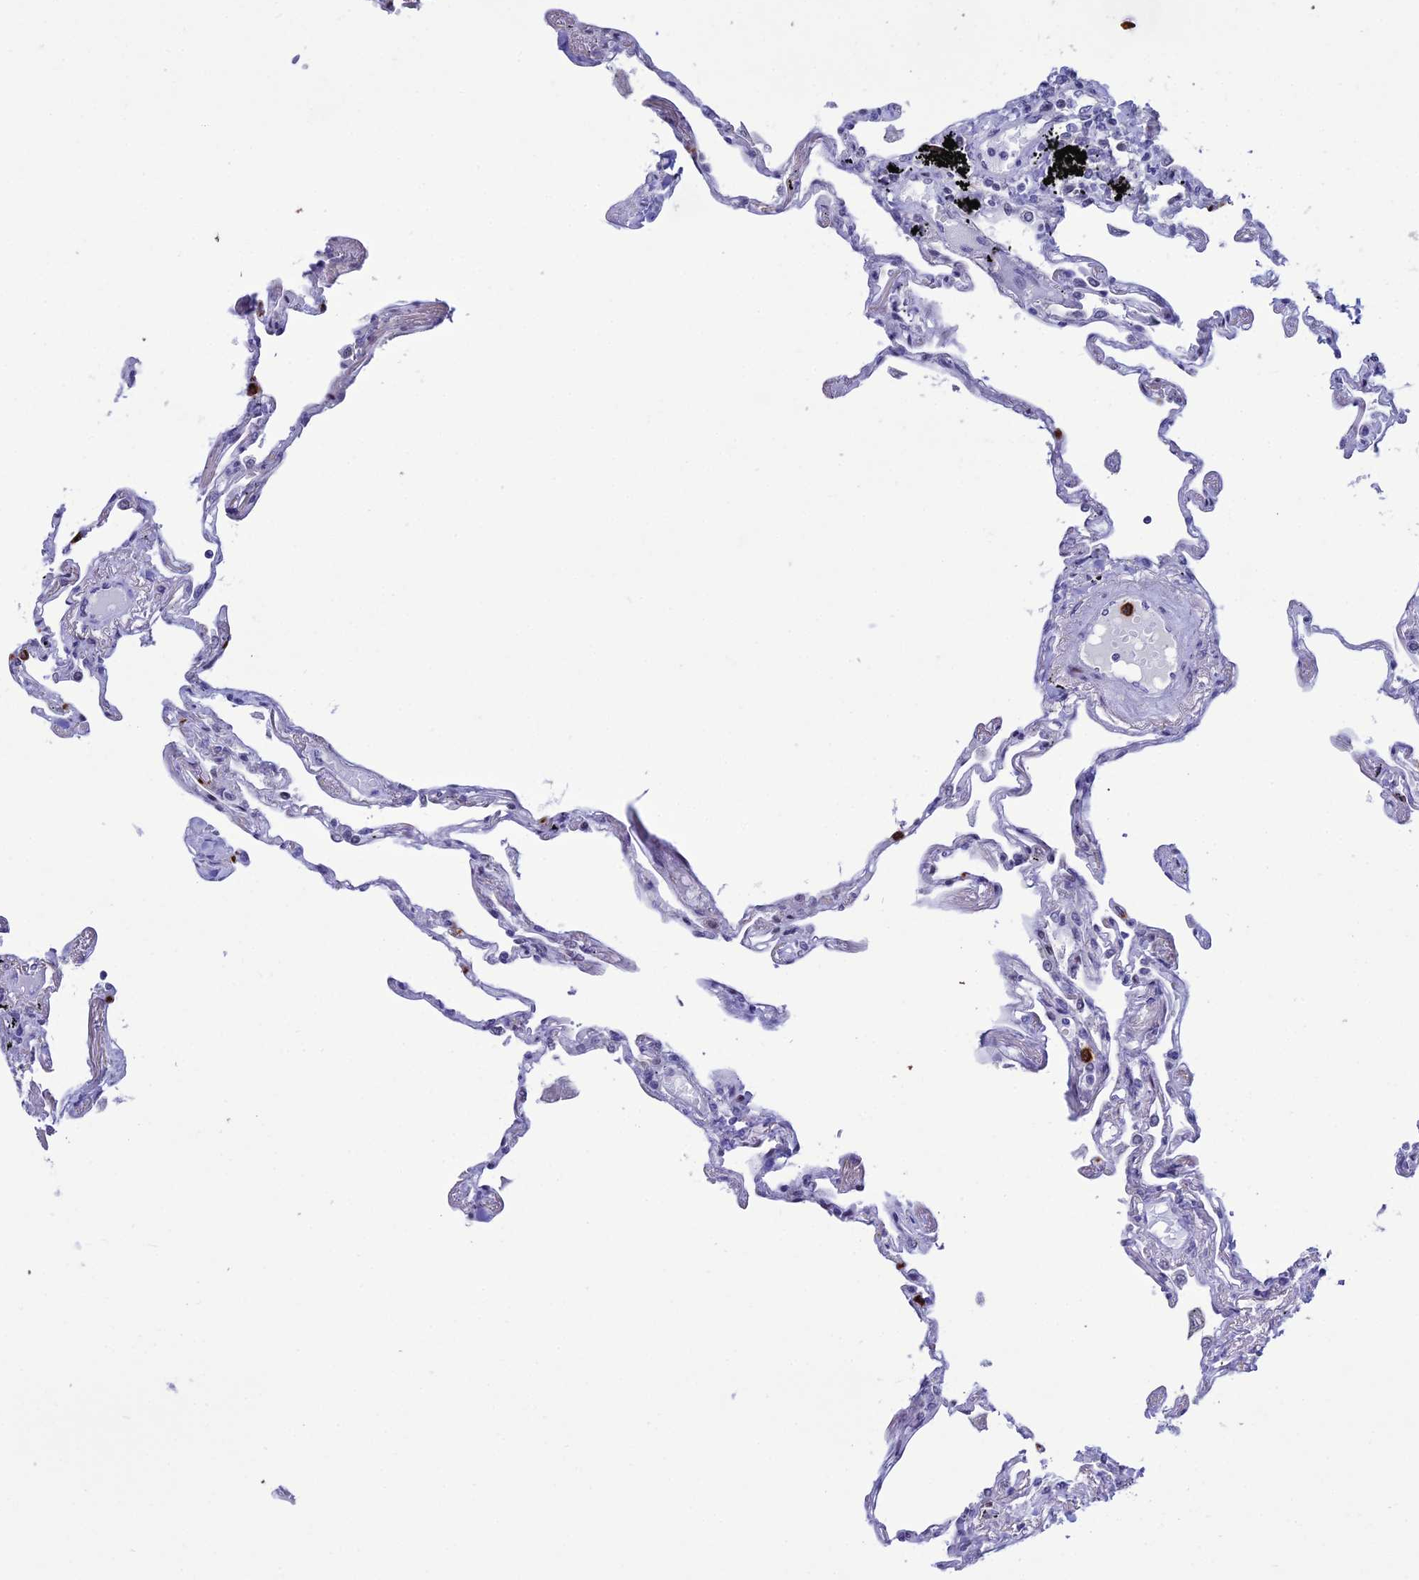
{"staining": {"intensity": "negative", "quantity": "none", "location": "none"}, "tissue": "lung", "cell_type": "Alveolar cells", "image_type": "normal", "snomed": [{"axis": "morphology", "description": "Normal tissue, NOS"}, {"axis": "topography", "description": "Lung"}], "caption": "IHC of normal lung displays no staining in alveolar cells. (Brightfield microscopy of DAB (3,3'-diaminobenzidine) immunohistochemistry at high magnification).", "gene": "MFSD2B", "patient": {"sex": "female", "age": 67}}